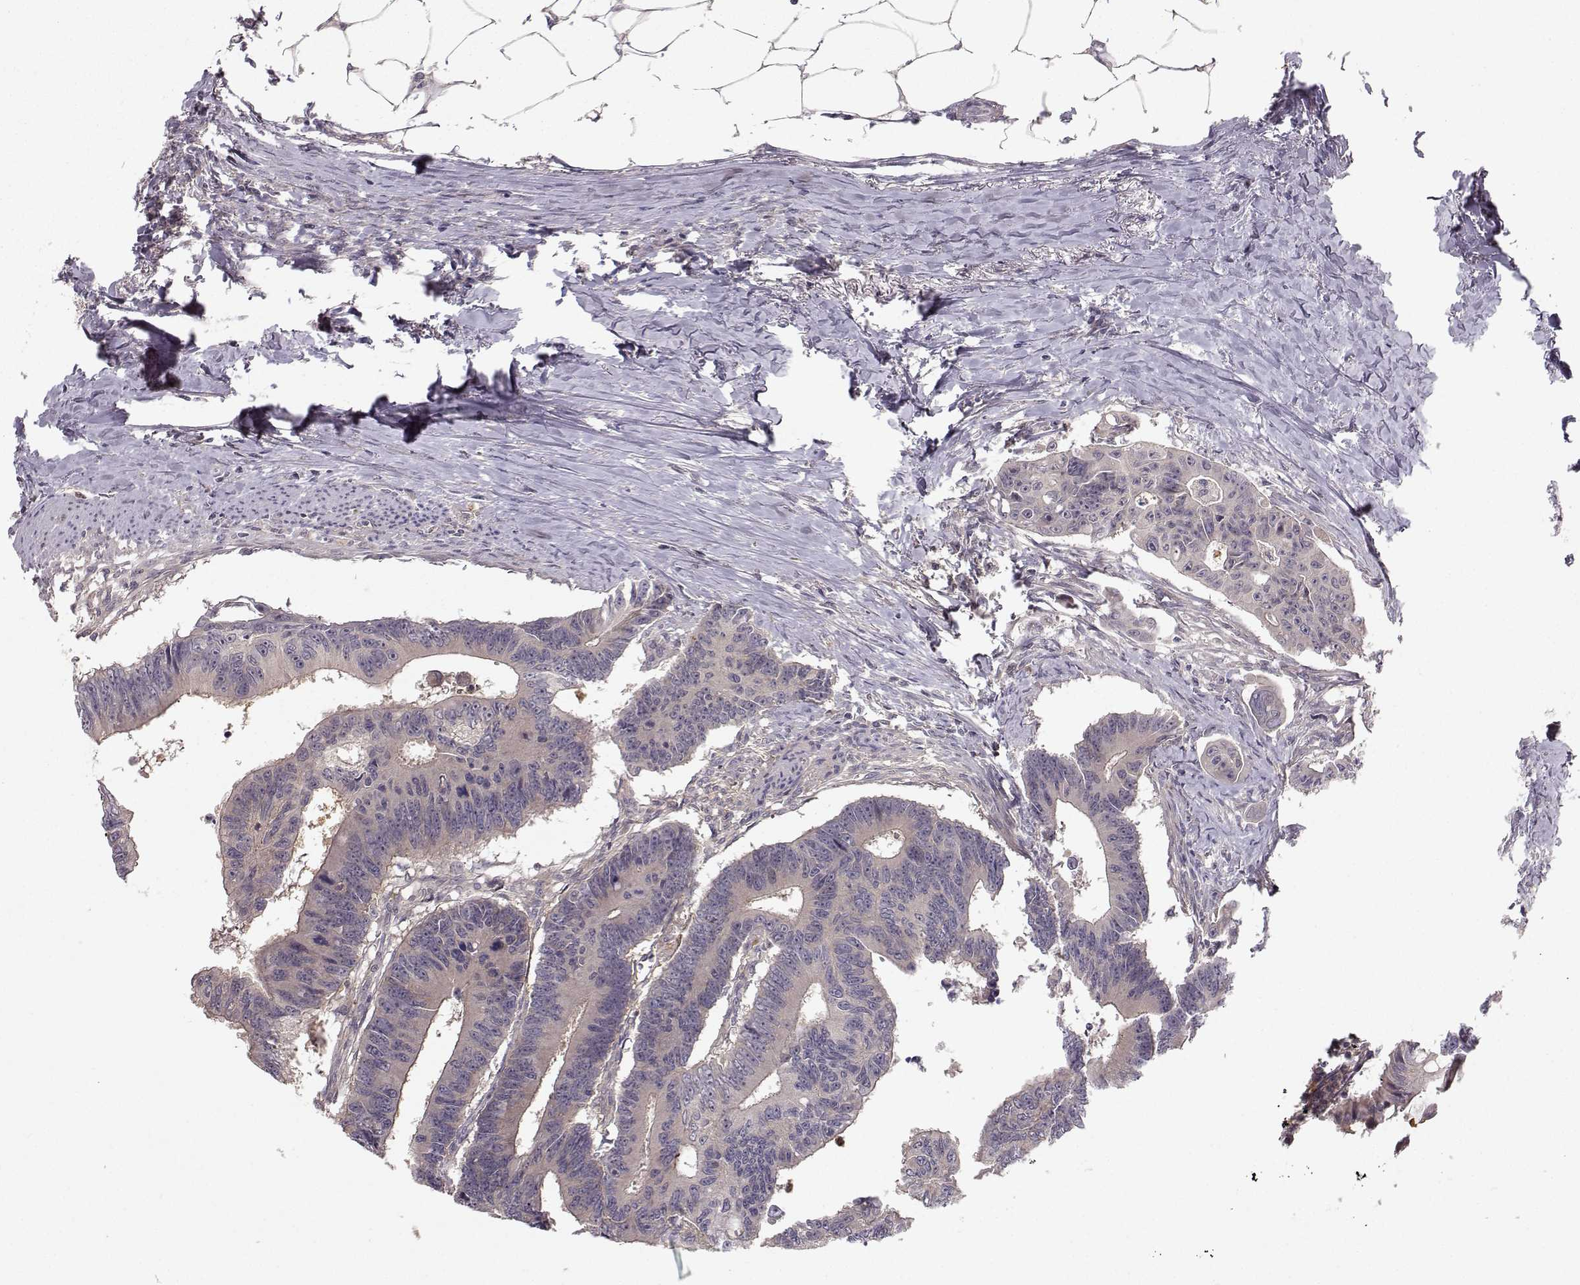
{"staining": {"intensity": "negative", "quantity": "none", "location": "none"}, "tissue": "colorectal cancer", "cell_type": "Tumor cells", "image_type": "cancer", "snomed": [{"axis": "morphology", "description": "Adenocarcinoma, NOS"}, {"axis": "topography", "description": "Colon"}], "caption": "Protein analysis of colorectal cancer (adenocarcinoma) displays no significant staining in tumor cells. Nuclei are stained in blue.", "gene": "WNT6", "patient": {"sex": "male", "age": 70}}